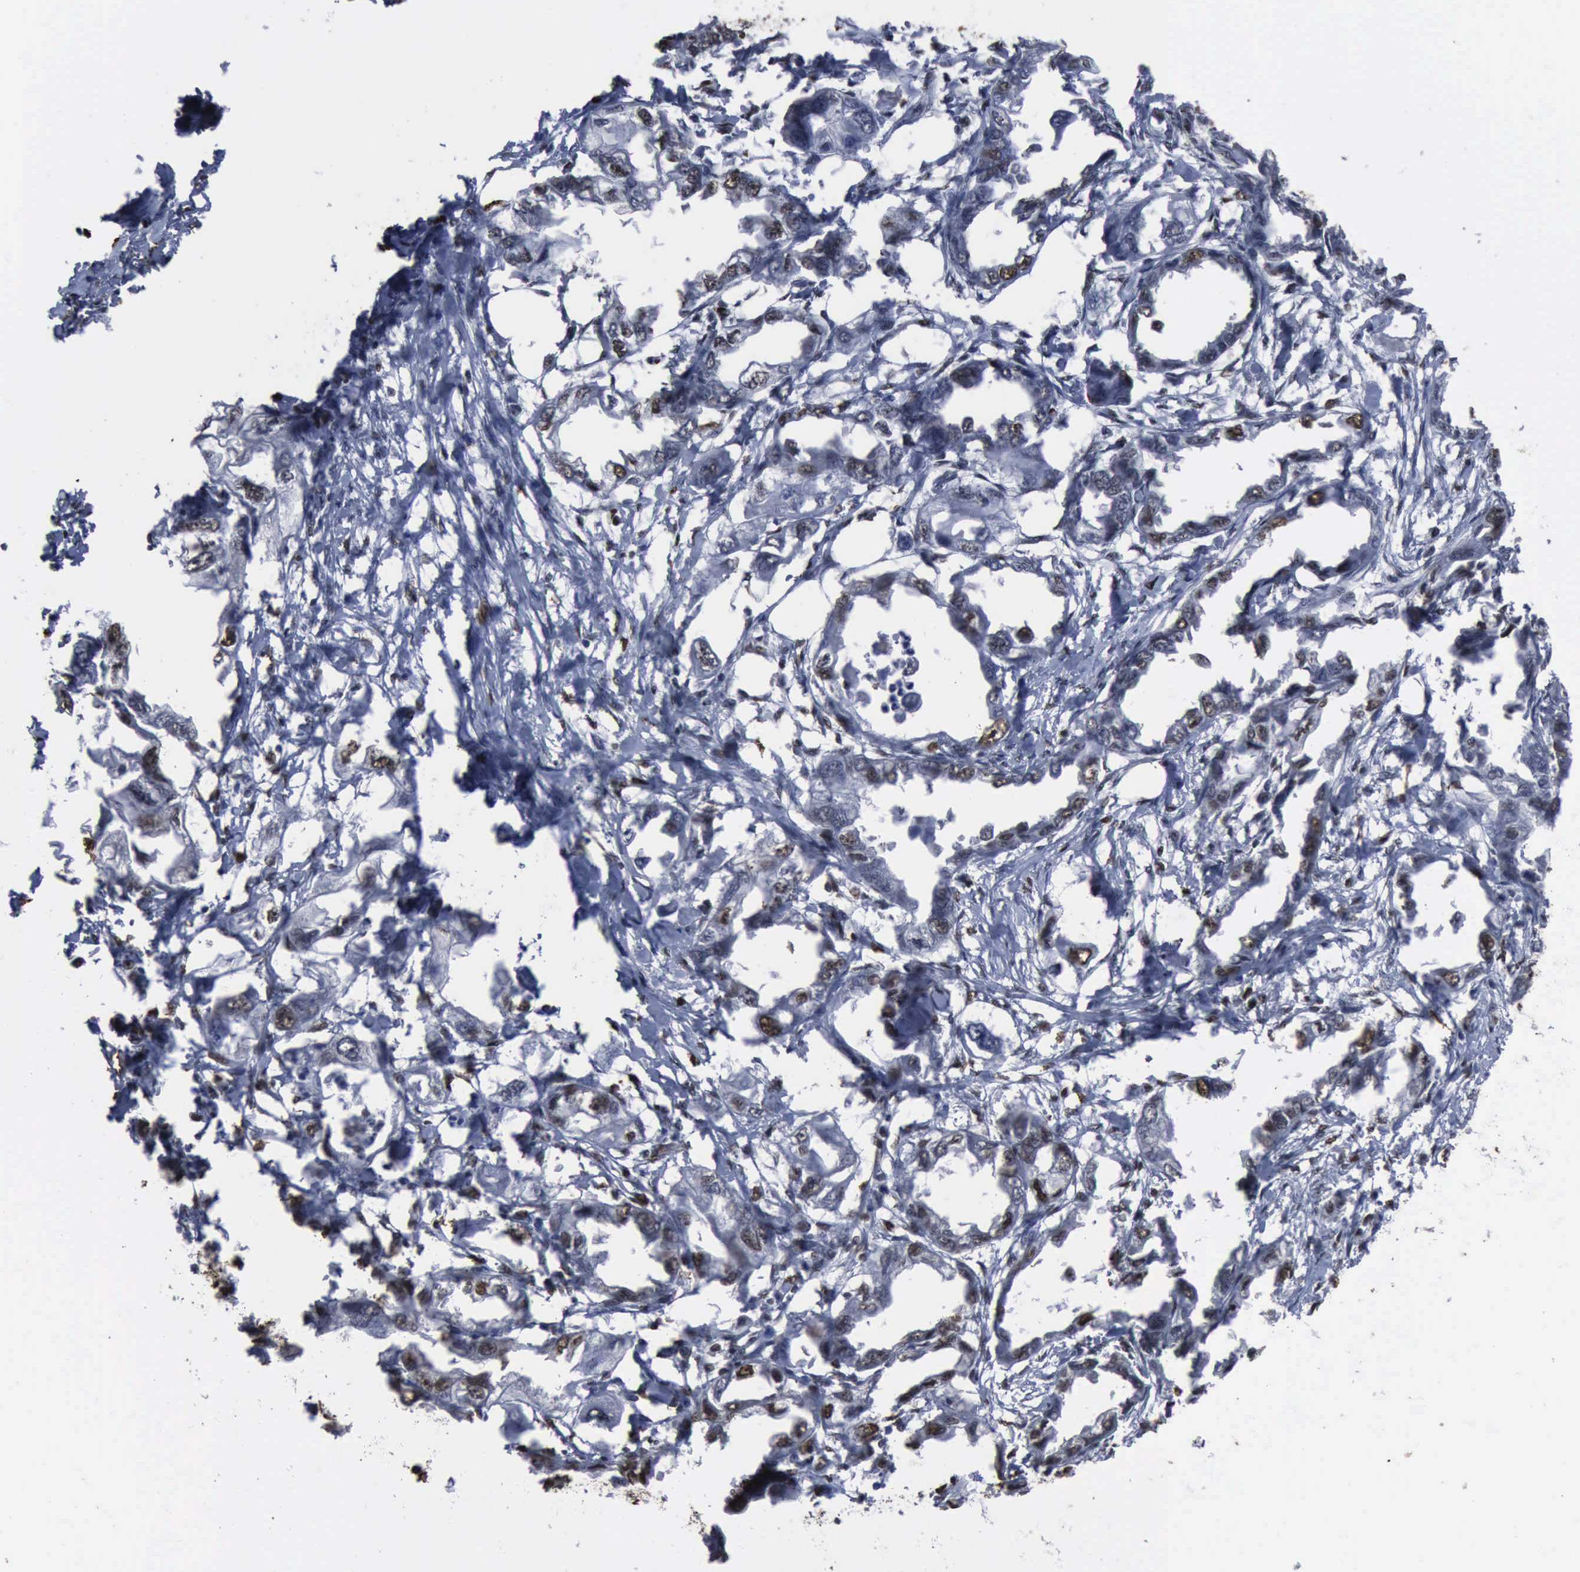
{"staining": {"intensity": "weak", "quantity": "25%-75%", "location": "nuclear"}, "tissue": "endometrial cancer", "cell_type": "Tumor cells", "image_type": "cancer", "snomed": [{"axis": "morphology", "description": "Adenocarcinoma, NOS"}, {"axis": "topography", "description": "Endometrium"}], "caption": "Protein expression analysis of human endometrial cancer reveals weak nuclear staining in approximately 25%-75% of tumor cells.", "gene": "PCNA", "patient": {"sex": "female", "age": 67}}